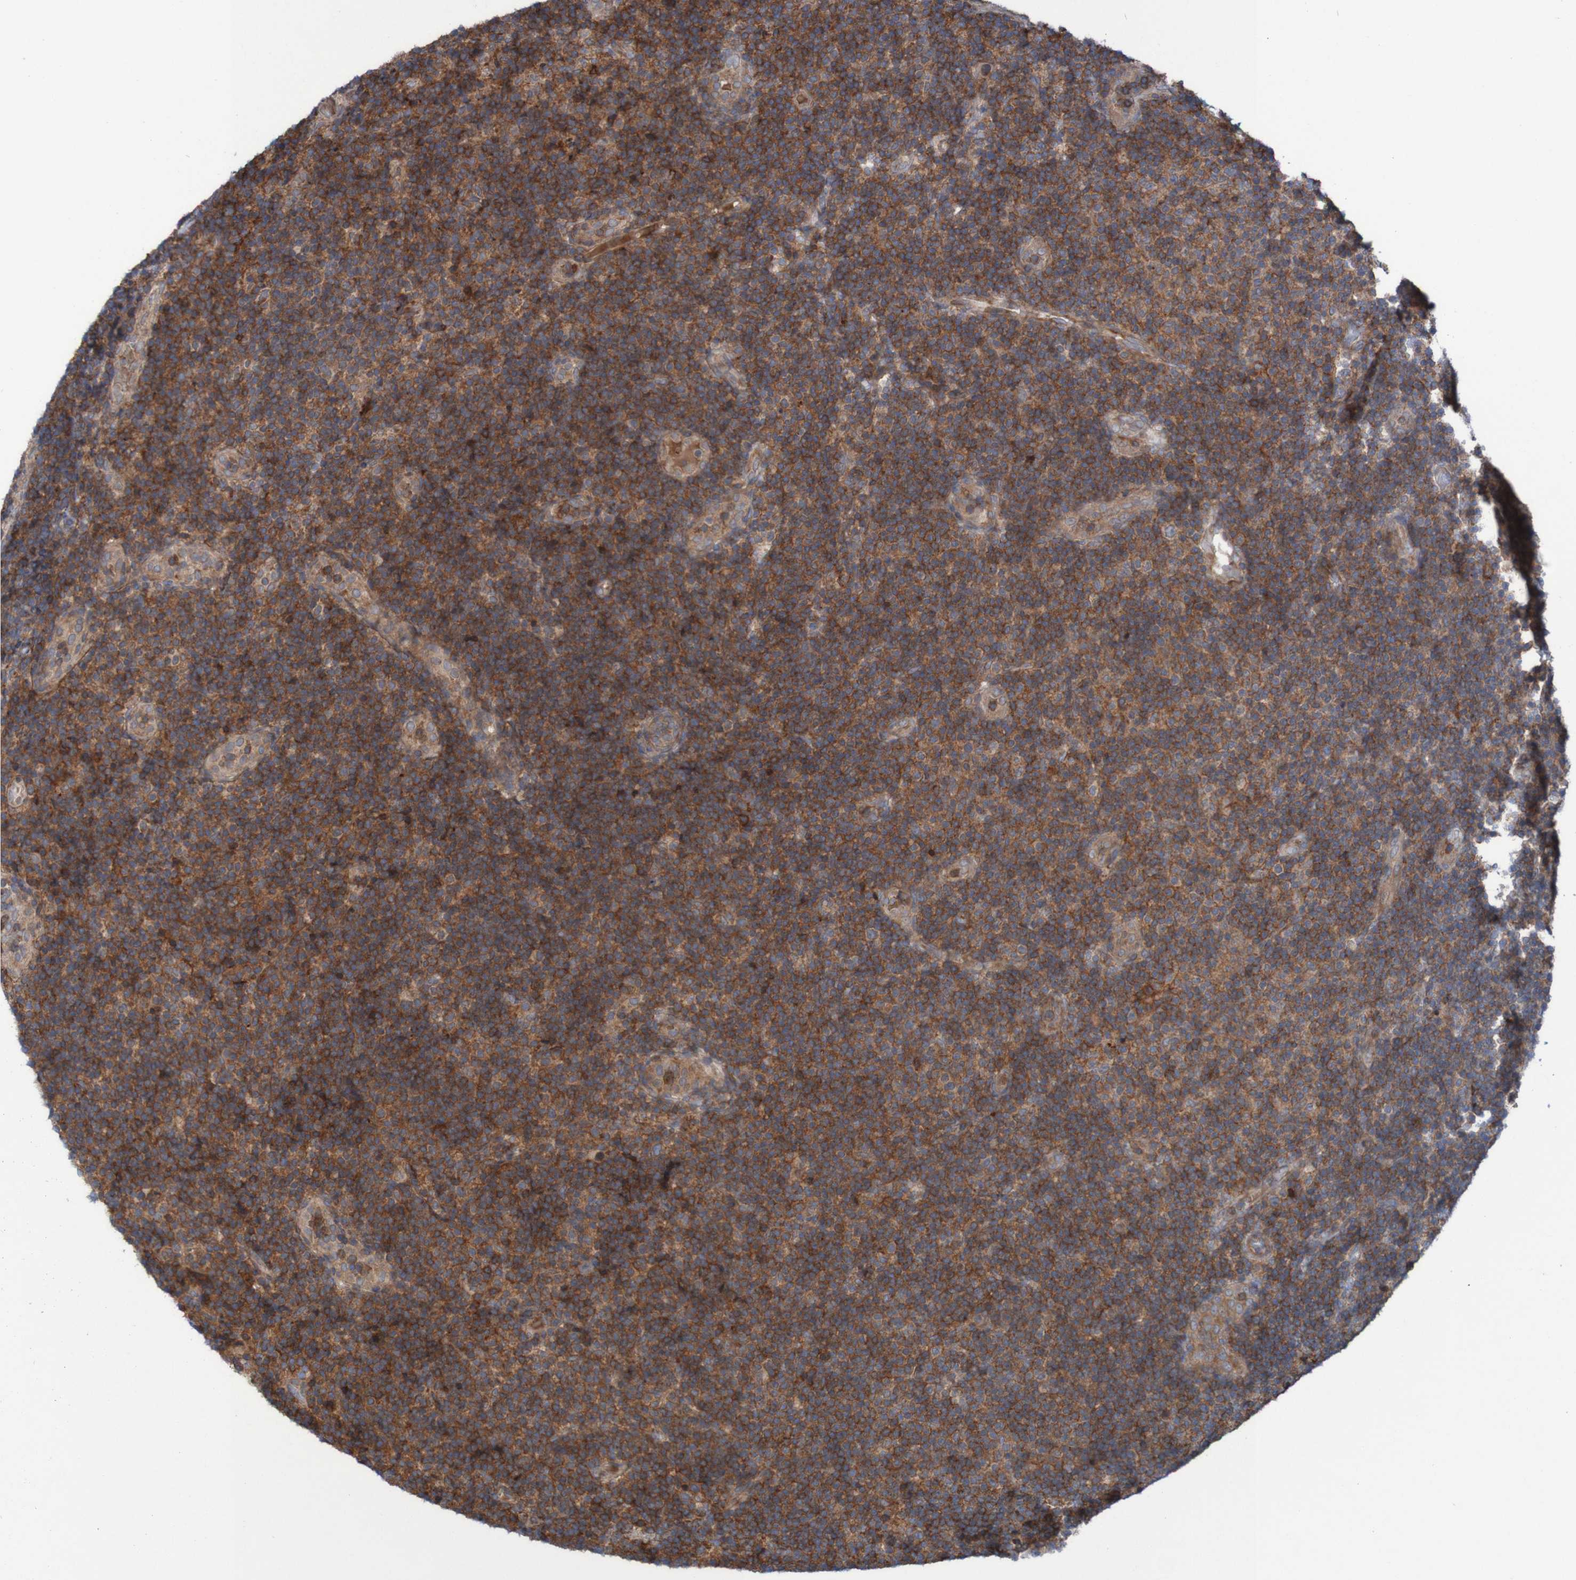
{"staining": {"intensity": "strong", "quantity": ">75%", "location": "cytoplasmic/membranous"}, "tissue": "lymphoma", "cell_type": "Tumor cells", "image_type": "cancer", "snomed": [{"axis": "morphology", "description": "Malignant lymphoma, non-Hodgkin's type, Low grade"}, {"axis": "topography", "description": "Lymph node"}], "caption": "An image of lymphoma stained for a protein reveals strong cytoplasmic/membranous brown staining in tumor cells. Immunohistochemistry stains the protein in brown and the nuclei are stained blue.", "gene": "PDGFB", "patient": {"sex": "male", "age": 83}}